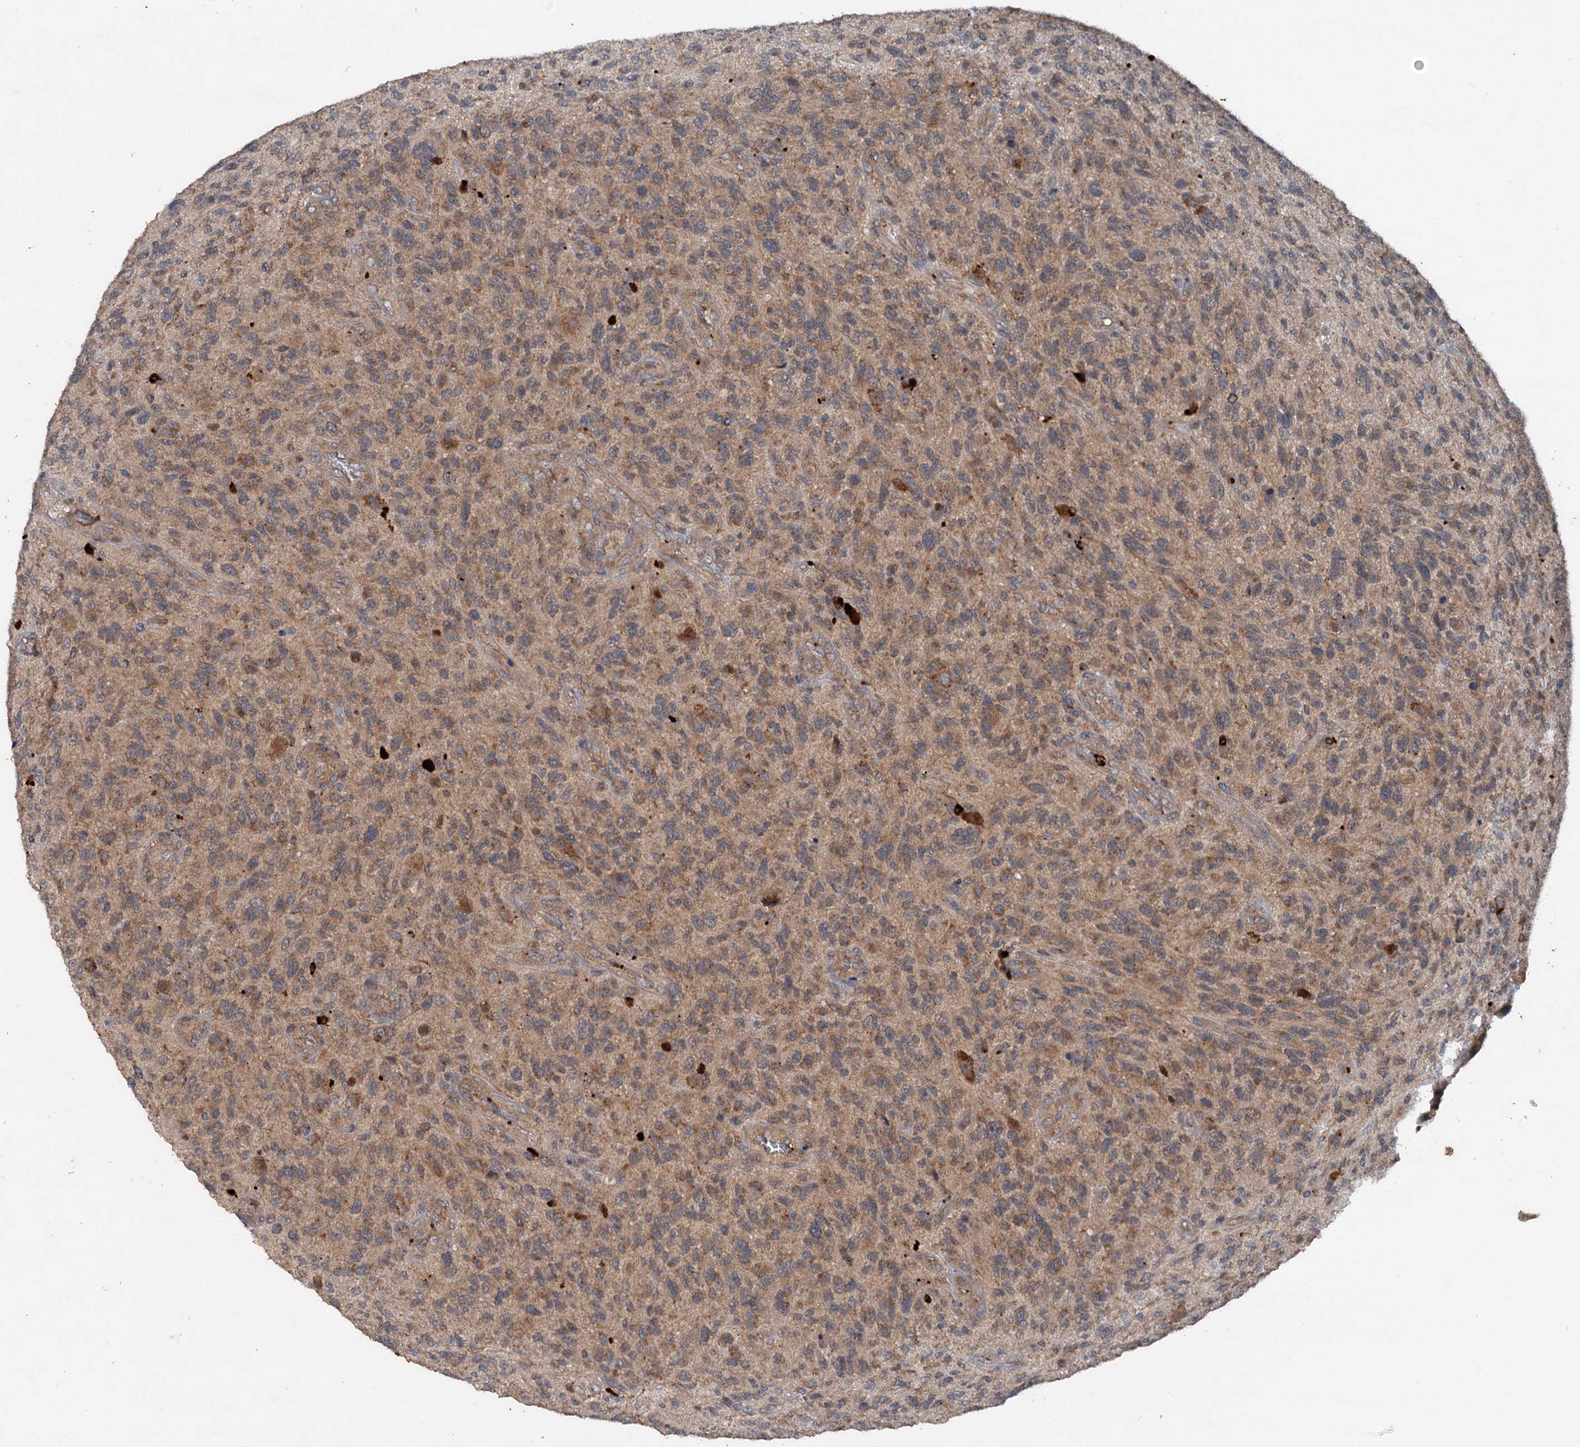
{"staining": {"intensity": "moderate", "quantity": ">75%", "location": "cytoplasmic/membranous"}, "tissue": "glioma", "cell_type": "Tumor cells", "image_type": "cancer", "snomed": [{"axis": "morphology", "description": "Glioma, malignant, High grade"}, {"axis": "topography", "description": "Brain"}], "caption": "Immunohistochemistry (IHC) staining of high-grade glioma (malignant), which demonstrates medium levels of moderate cytoplasmic/membranous staining in about >75% of tumor cells indicating moderate cytoplasmic/membranous protein expression. The staining was performed using DAB (3,3'-diaminobenzidine) (brown) for protein detection and nuclei were counterstained in hematoxylin (blue).", "gene": "N4BP2L2", "patient": {"sex": "male", "age": 47}}